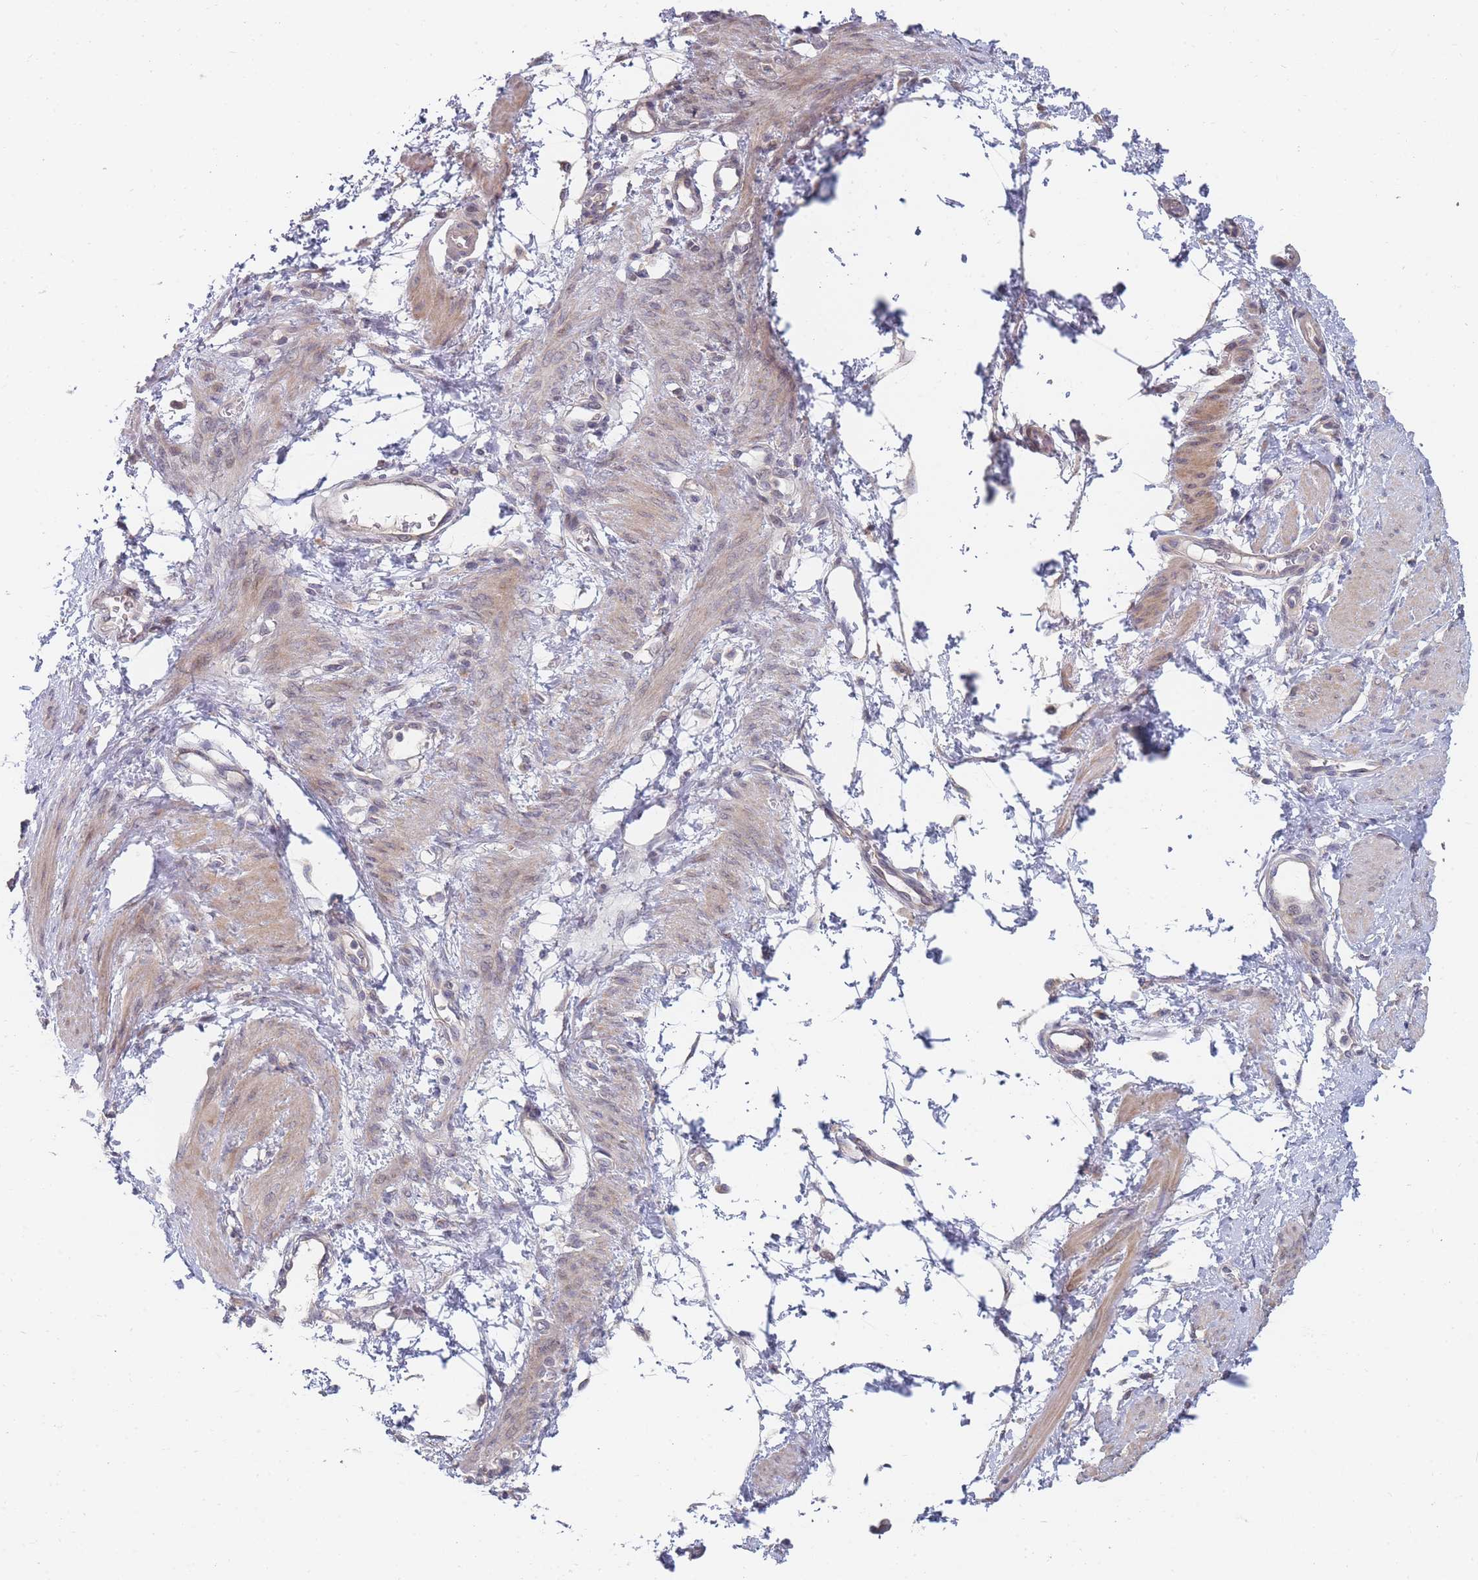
{"staining": {"intensity": "weak", "quantity": ">75%", "location": "cytoplasmic/membranous"}, "tissue": "smooth muscle", "cell_type": "Smooth muscle cells", "image_type": "normal", "snomed": [{"axis": "morphology", "description": "Normal tissue, NOS"}, {"axis": "topography", "description": "Smooth muscle"}, {"axis": "topography", "description": "Uterus"}], "caption": "High-magnification brightfield microscopy of benign smooth muscle stained with DAB (3,3'-diaminobenzidine) (brown) and counterstained with hematoxylin (blue). smooth muscle cells exhibit weak cytoplasmic/membranous staining is seen in approximately>75% of cells.", "gene": "SLC35F5", "patient": {"sex": "female", "age": 39}}